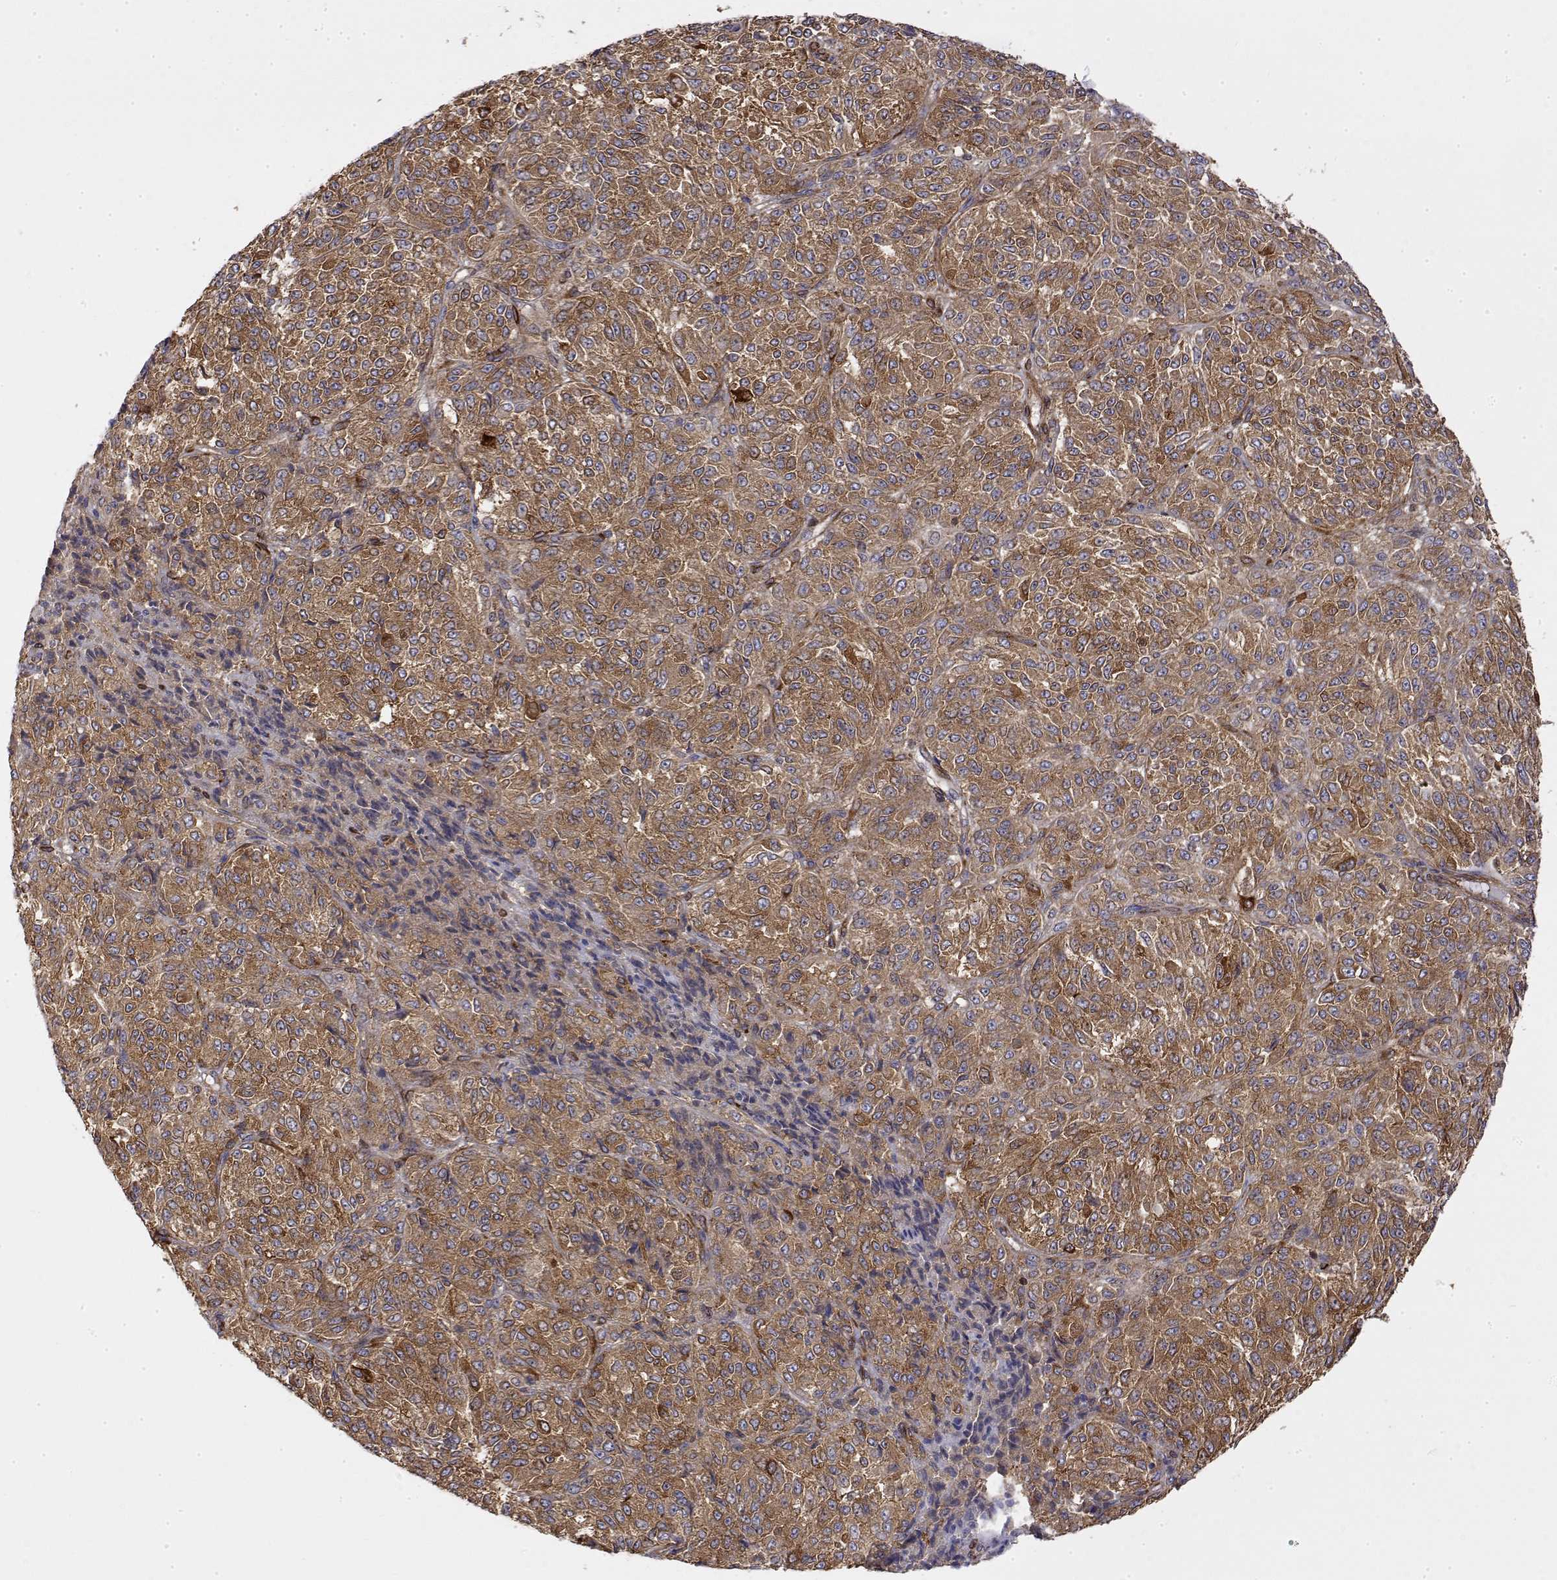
{"staining": {"intensity": "moderate", "quantity": ">75%", "location": "cytoplasmic/membranous"}, "tissue": "melanoma", "cell_type": "Tumor cells", "image_type": "cancer", "snomed": [{"axis": "morphology", "description": "Malignant melanoma, Metastatic site"}, {"axis": "topography", "description": "Brain"}], "caption": "Moderate cytoplasmic/membranous protein expression is seen in approximately >75% of tumor cells in melanoma. (DAB = brown stain, brightfield microscopy at high magnification).", "gene": "PACSIN2", "patient": {"sex": "female", "age": 56}}